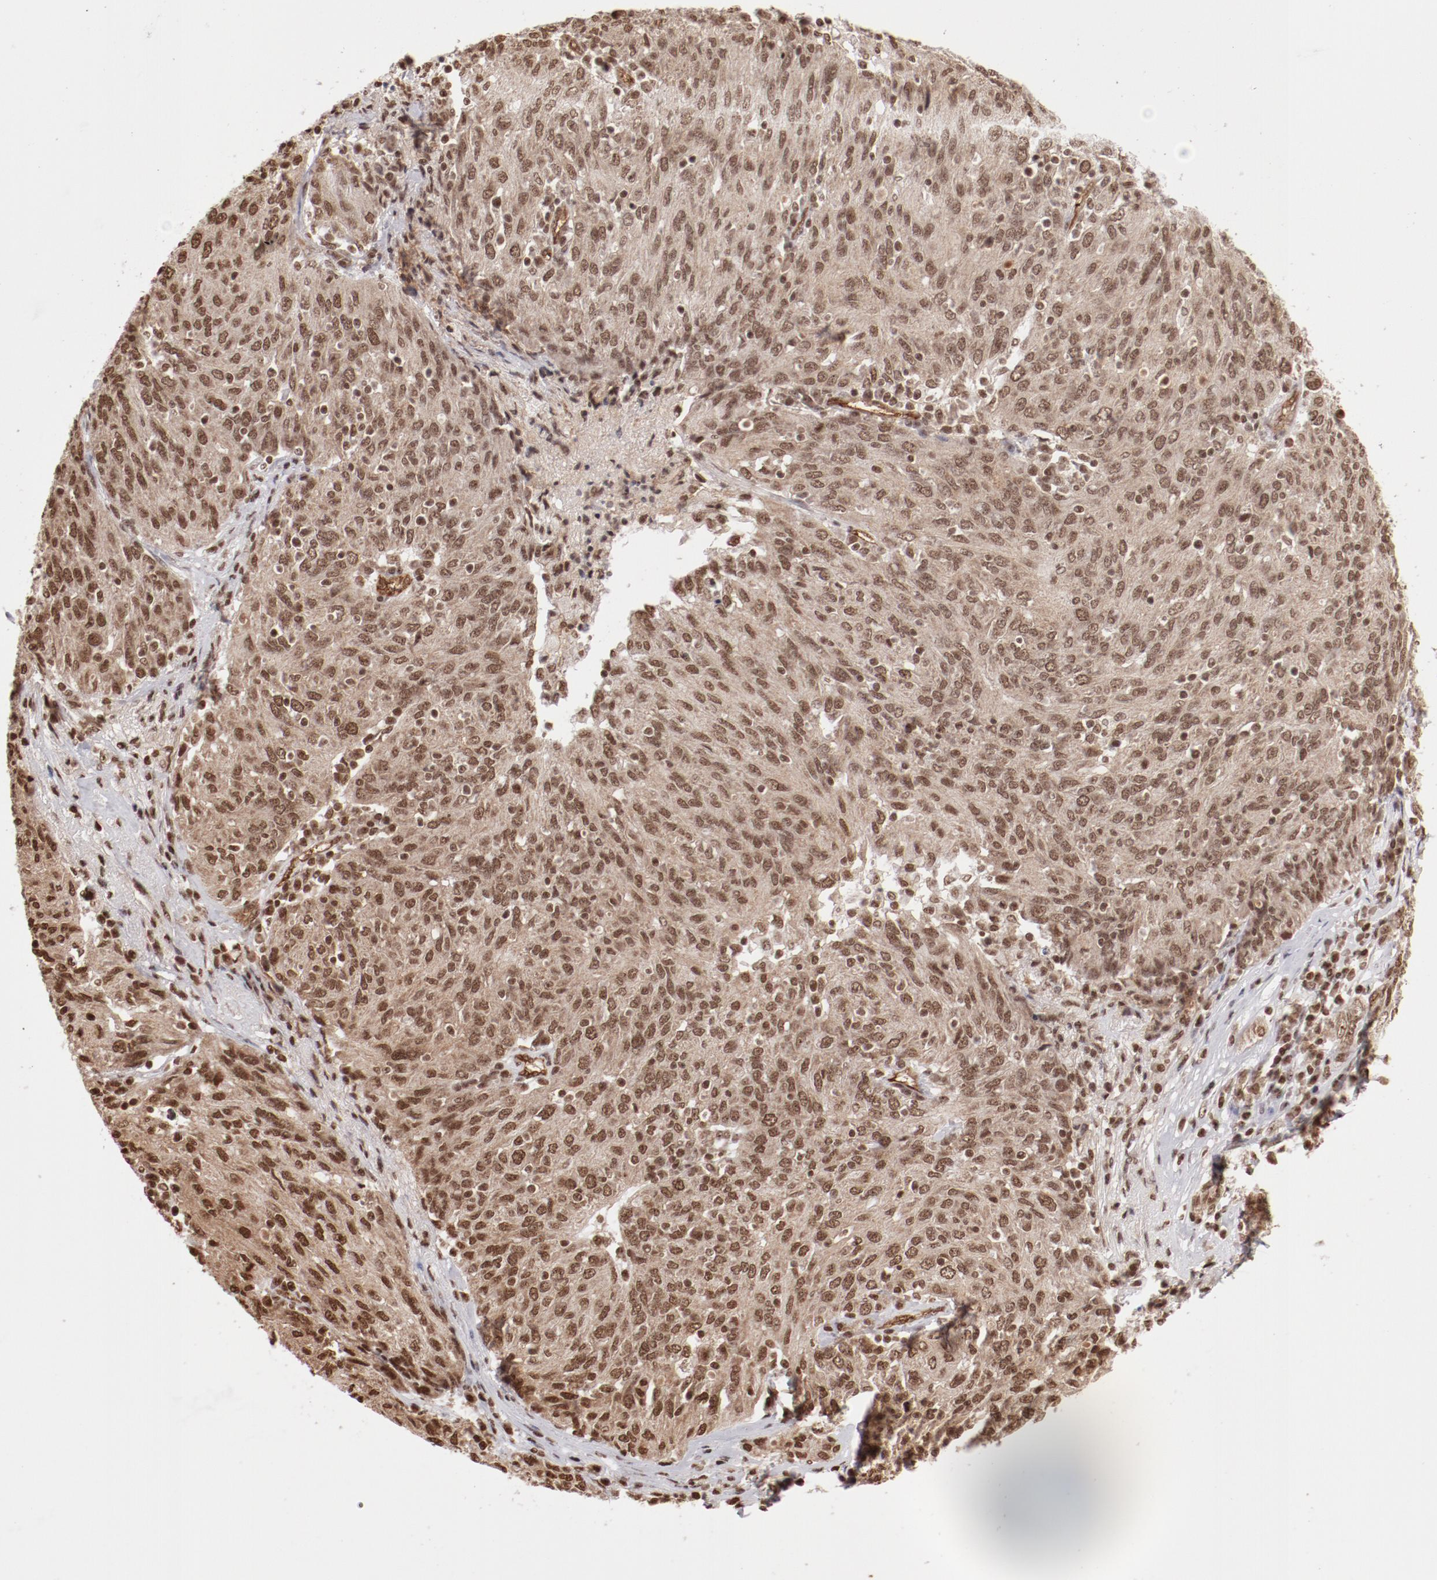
{"staining": {"intensity": "moderate", "quantity": ">75%", "location": "nuclear"}, "tissue": "ovarian cancer", "cell_type": "Tumor cells", "image_type": "cancer", "snomed": [{"axis": "morphology", "description": "Carcinoma, endometroid"}, {"axis": "topography", "description": "Ovary"}], "caption": "A medium amount of moderate nuclear positivity is present in about >75% of tumor cells in ovarian endometroid carcinoma tissue. Using DAB (3,3'-diaminobenzidine) (brown) and hematoxylin (blue) stains, captured at high magnification using brightfield microscopy.", "gene": "ABL2", "patient": {"sex": "female", "age": 50}}